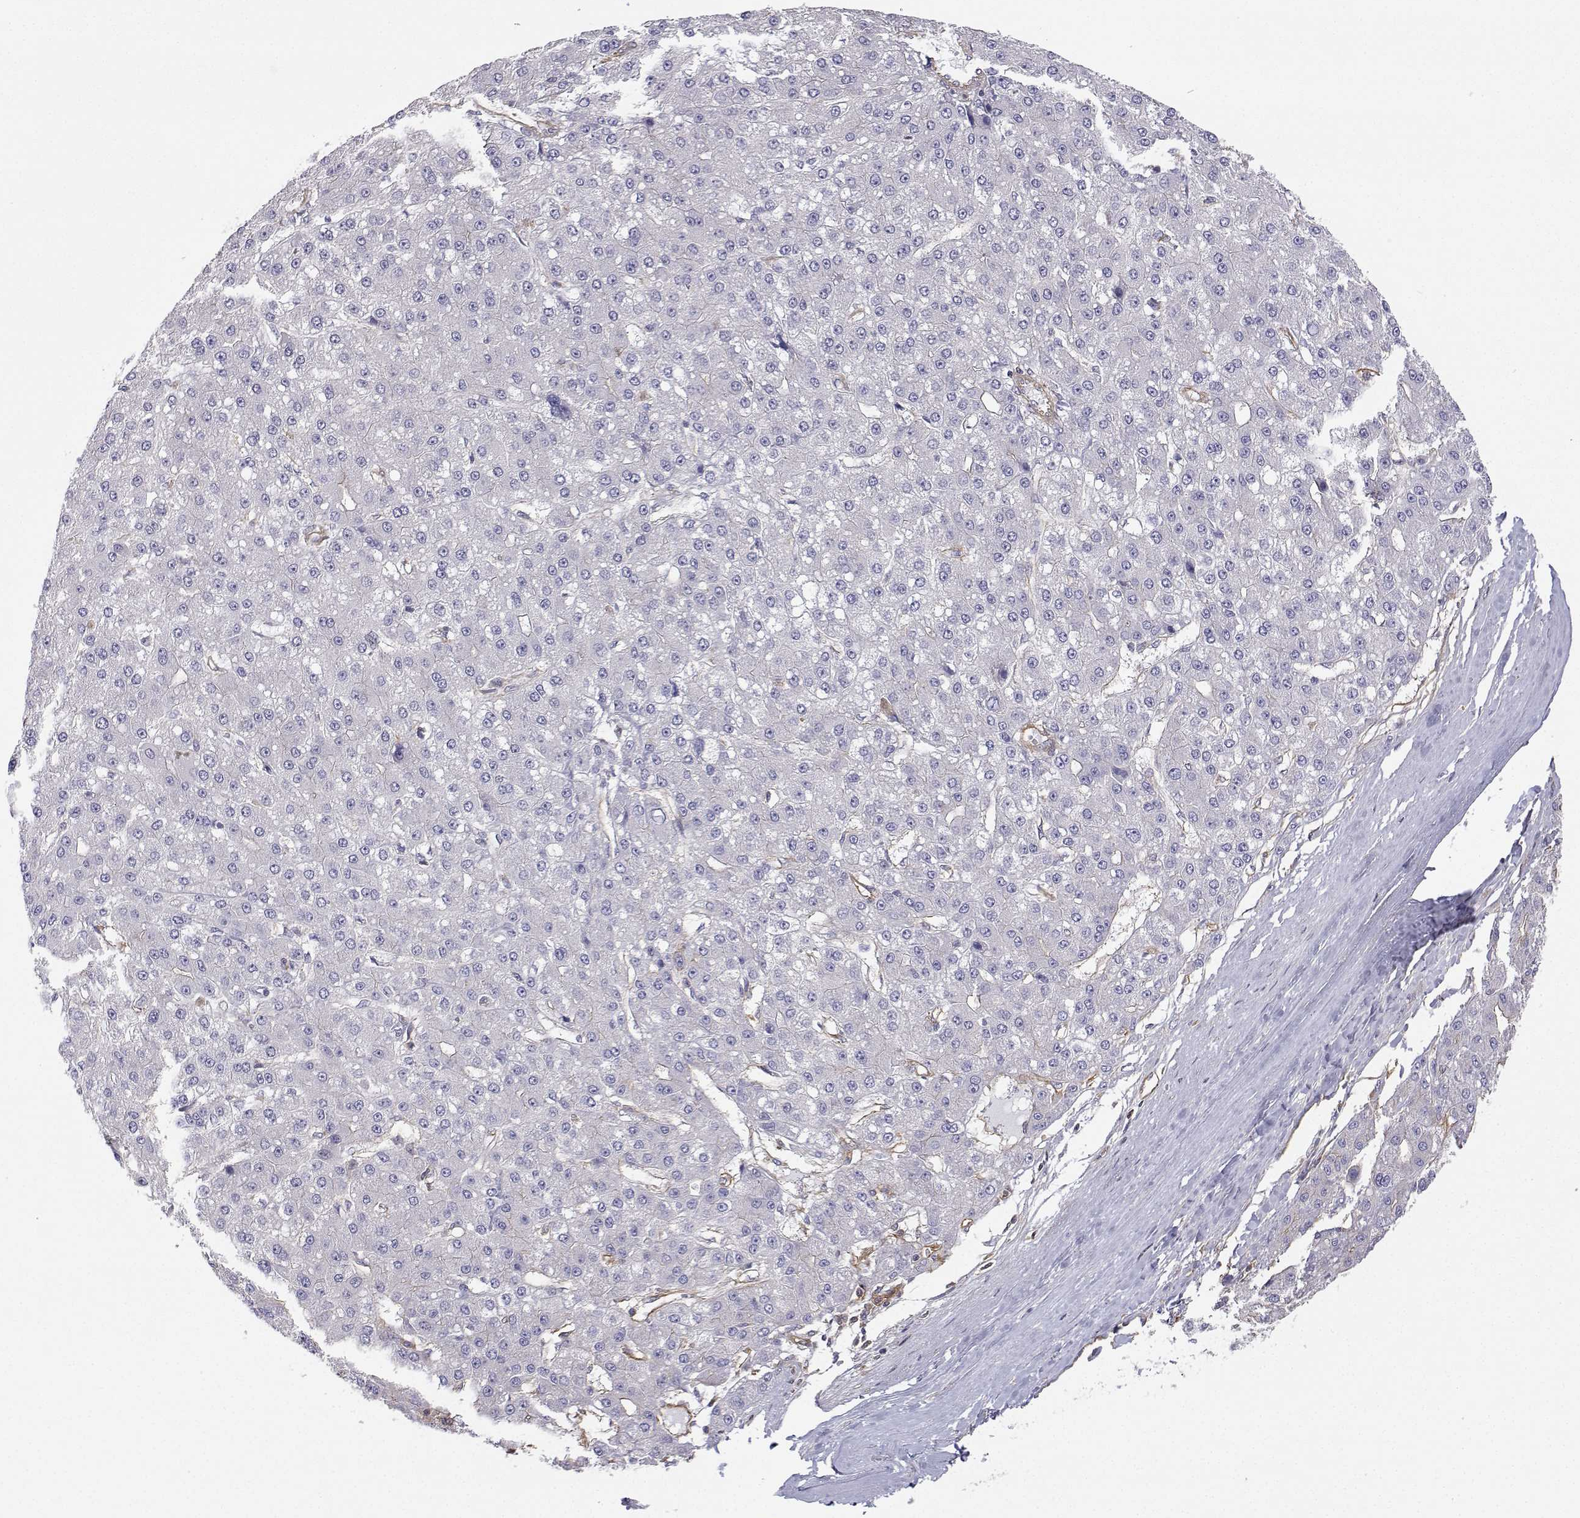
{"staining": {"intensity": "negative", "quantity": "none", "location": "none"}, "tissue": "liver cancer", "cell_type": "Tumor cells", "image_type": "cancer", "snomed": [{"axis": "morphology", "description": "Carcinoma, Hepatocellular, NOS"}, {"axis": "topography", "description": "Liver"}], "caption": "This is an immunohistochemistry histopathology image of hepatocellular carcinoma (liver). There is no expression in tumor cells.", "gene": "MYH9", "patient": {"sex": "male", "age": 67}}